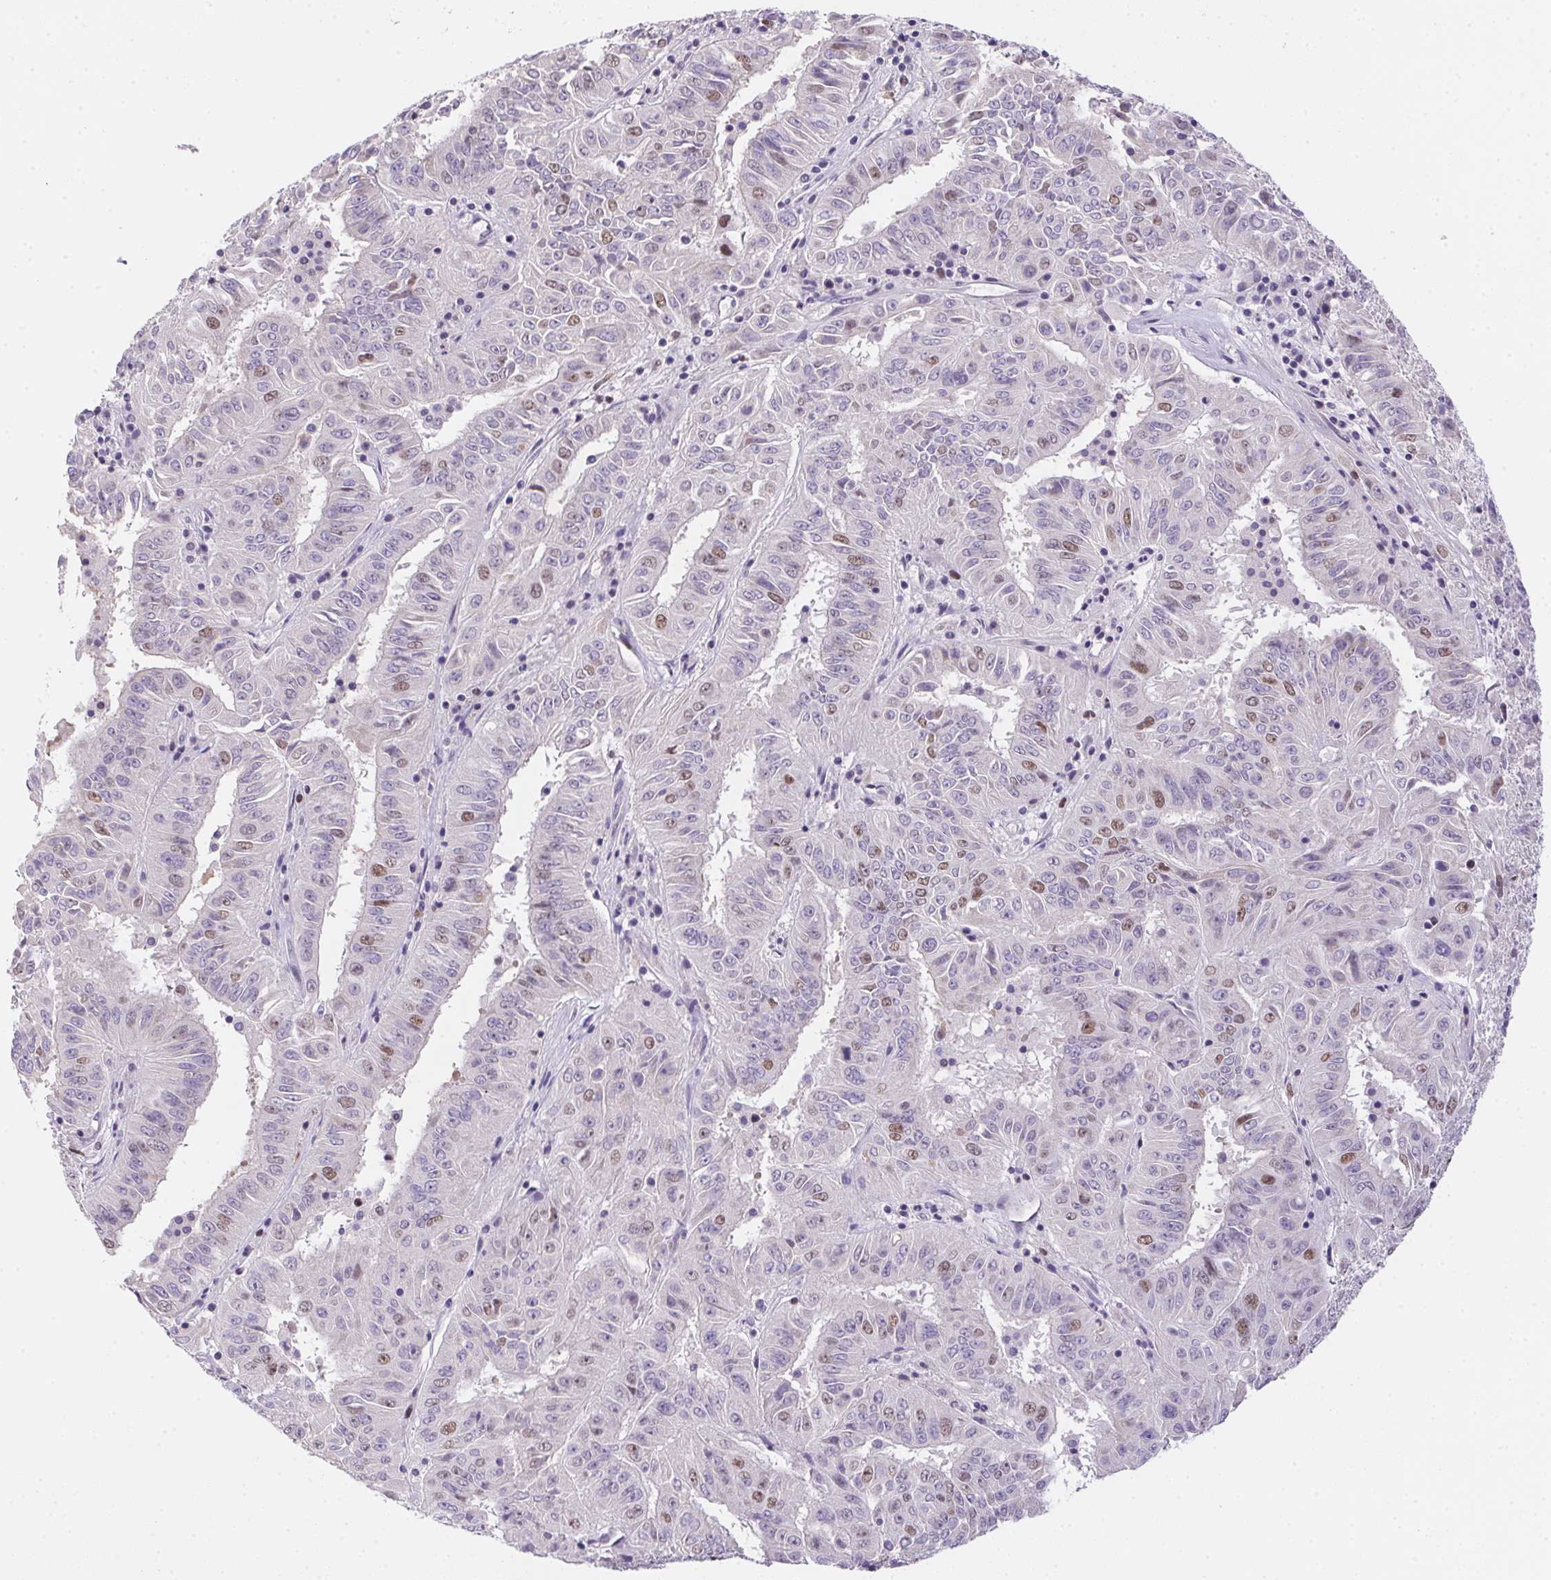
{"staining": {"intensity": "weak", "quantity": "25%-75%", "location": "nuclear"}, "tissue": "pancreatic cancer", "cell_type": "Tumor cells", "image_type": "cancer", "snomed": [{"axis": "morphology", "description": "Adenocarcinoma, NOS"}, {"axis": "topography", "description": "Pancreas"}], "caption": "Weak nuclear staining is seen in approximately 25%-75% of tumor cells in pancreatic cancer. (DAB = brown stain, brightfield microscopy at high magnification).", "gene": "HELLS", "patient": {"sex": "male", "age": 63}}